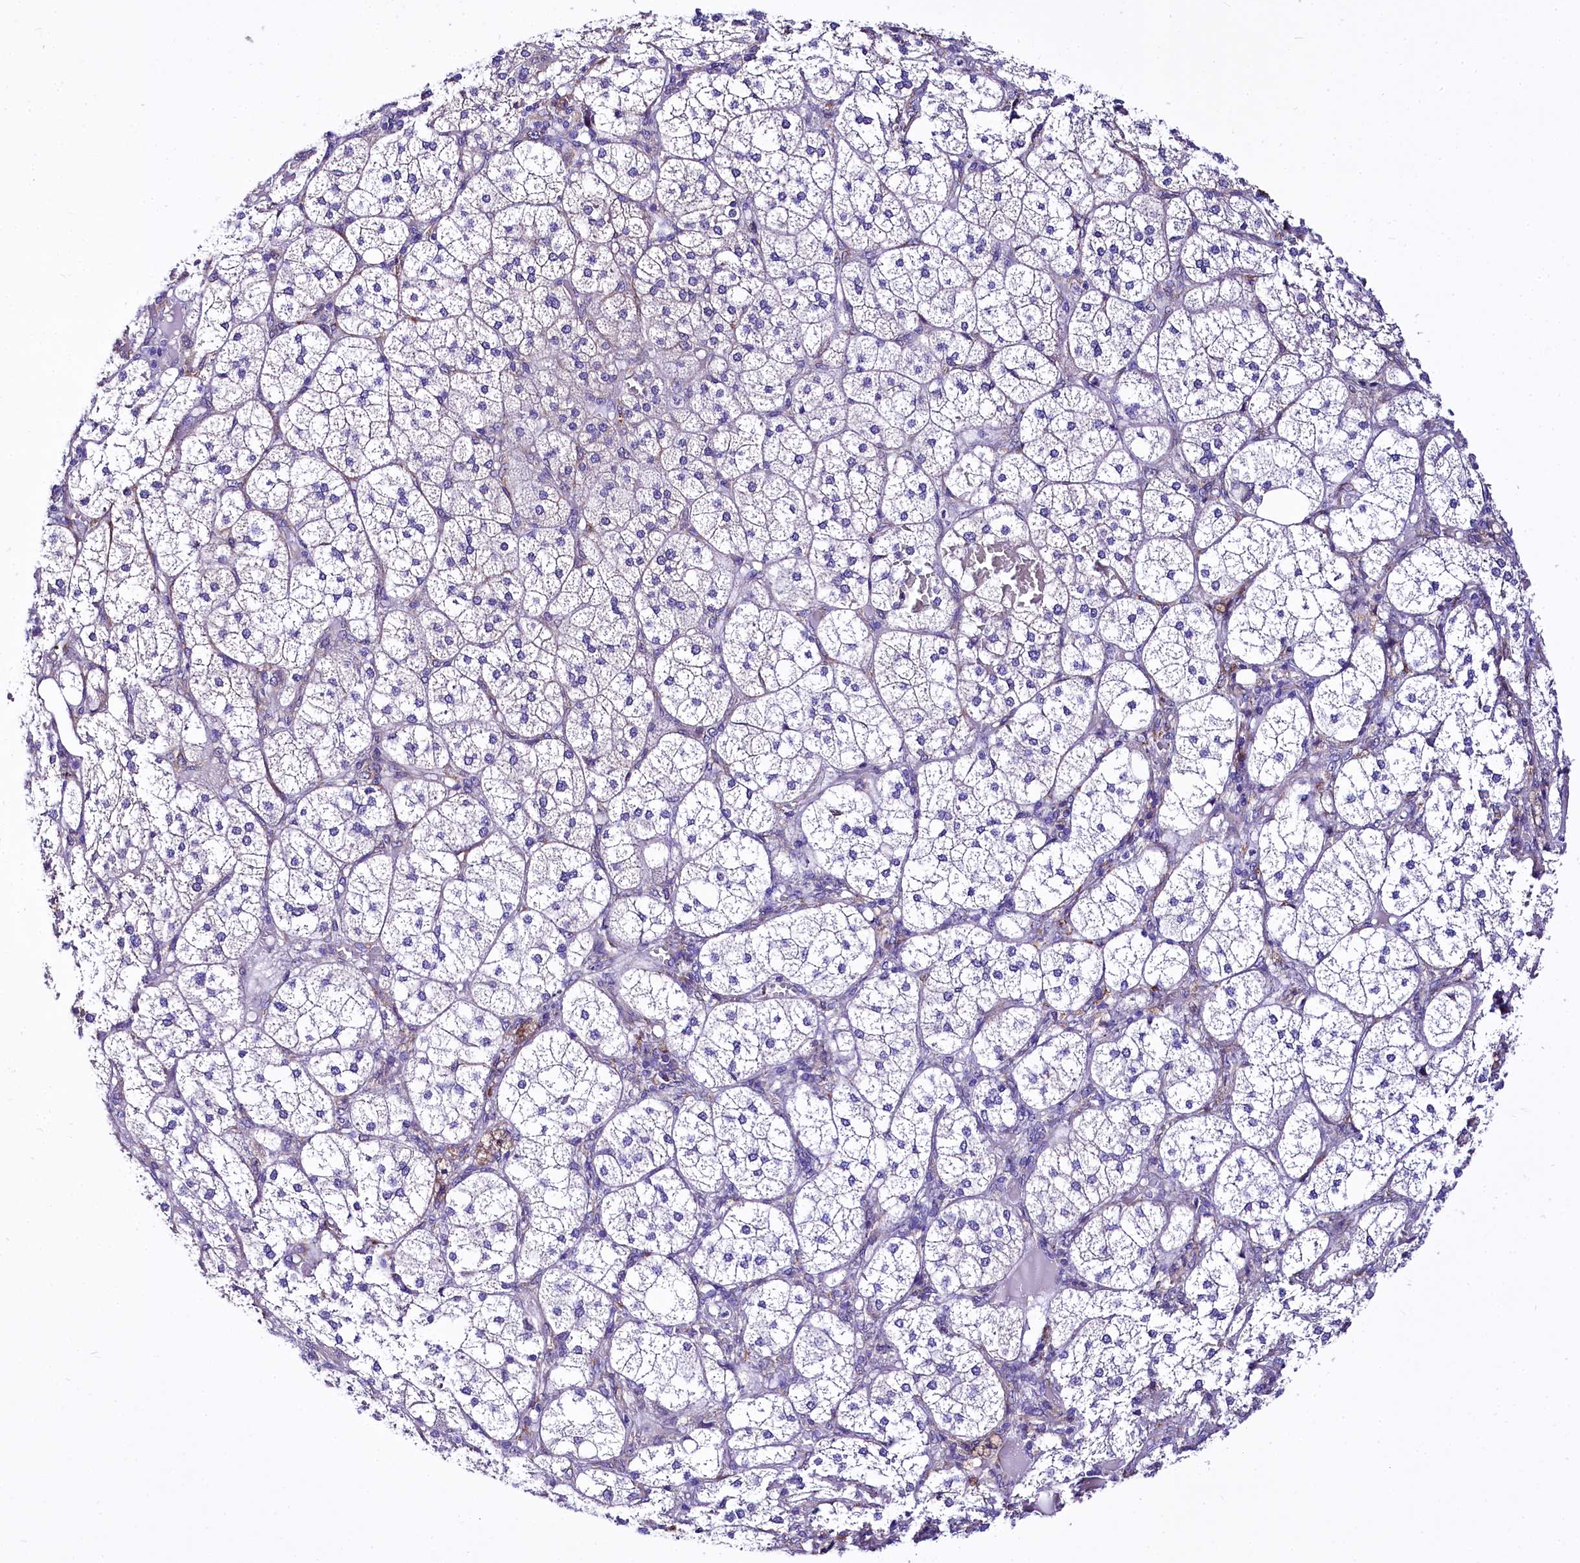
{"staining": {"intensity": "moderate", "quantity": "<25%", "location": "cytoplasmic/membranous"}, "tissue": "adrenal gland", "cell_type": "Glandular cells", "image_type": "normal", "snomed": [{"axis": "morphology", "description": "Normal tissue, NOS"}, {"axis": "topography", "description": "Adrenal gland"}], "caption": "Immunohistochemistry (IHC) (DAB (3,3'-diaminobenzidine)) staining of benign human adrenal gland reveals moderate cytoplasmic/membranous protein staining in approximately <25% of glandular cells. Using DAB (3,3'-diaminobenzidine) (brown) and hematoxylin (blue) stains, captured at high magnification using brightfield microscopy.", "gene": "A2ML1", "patient": {"sex": "female", "age": 61}}